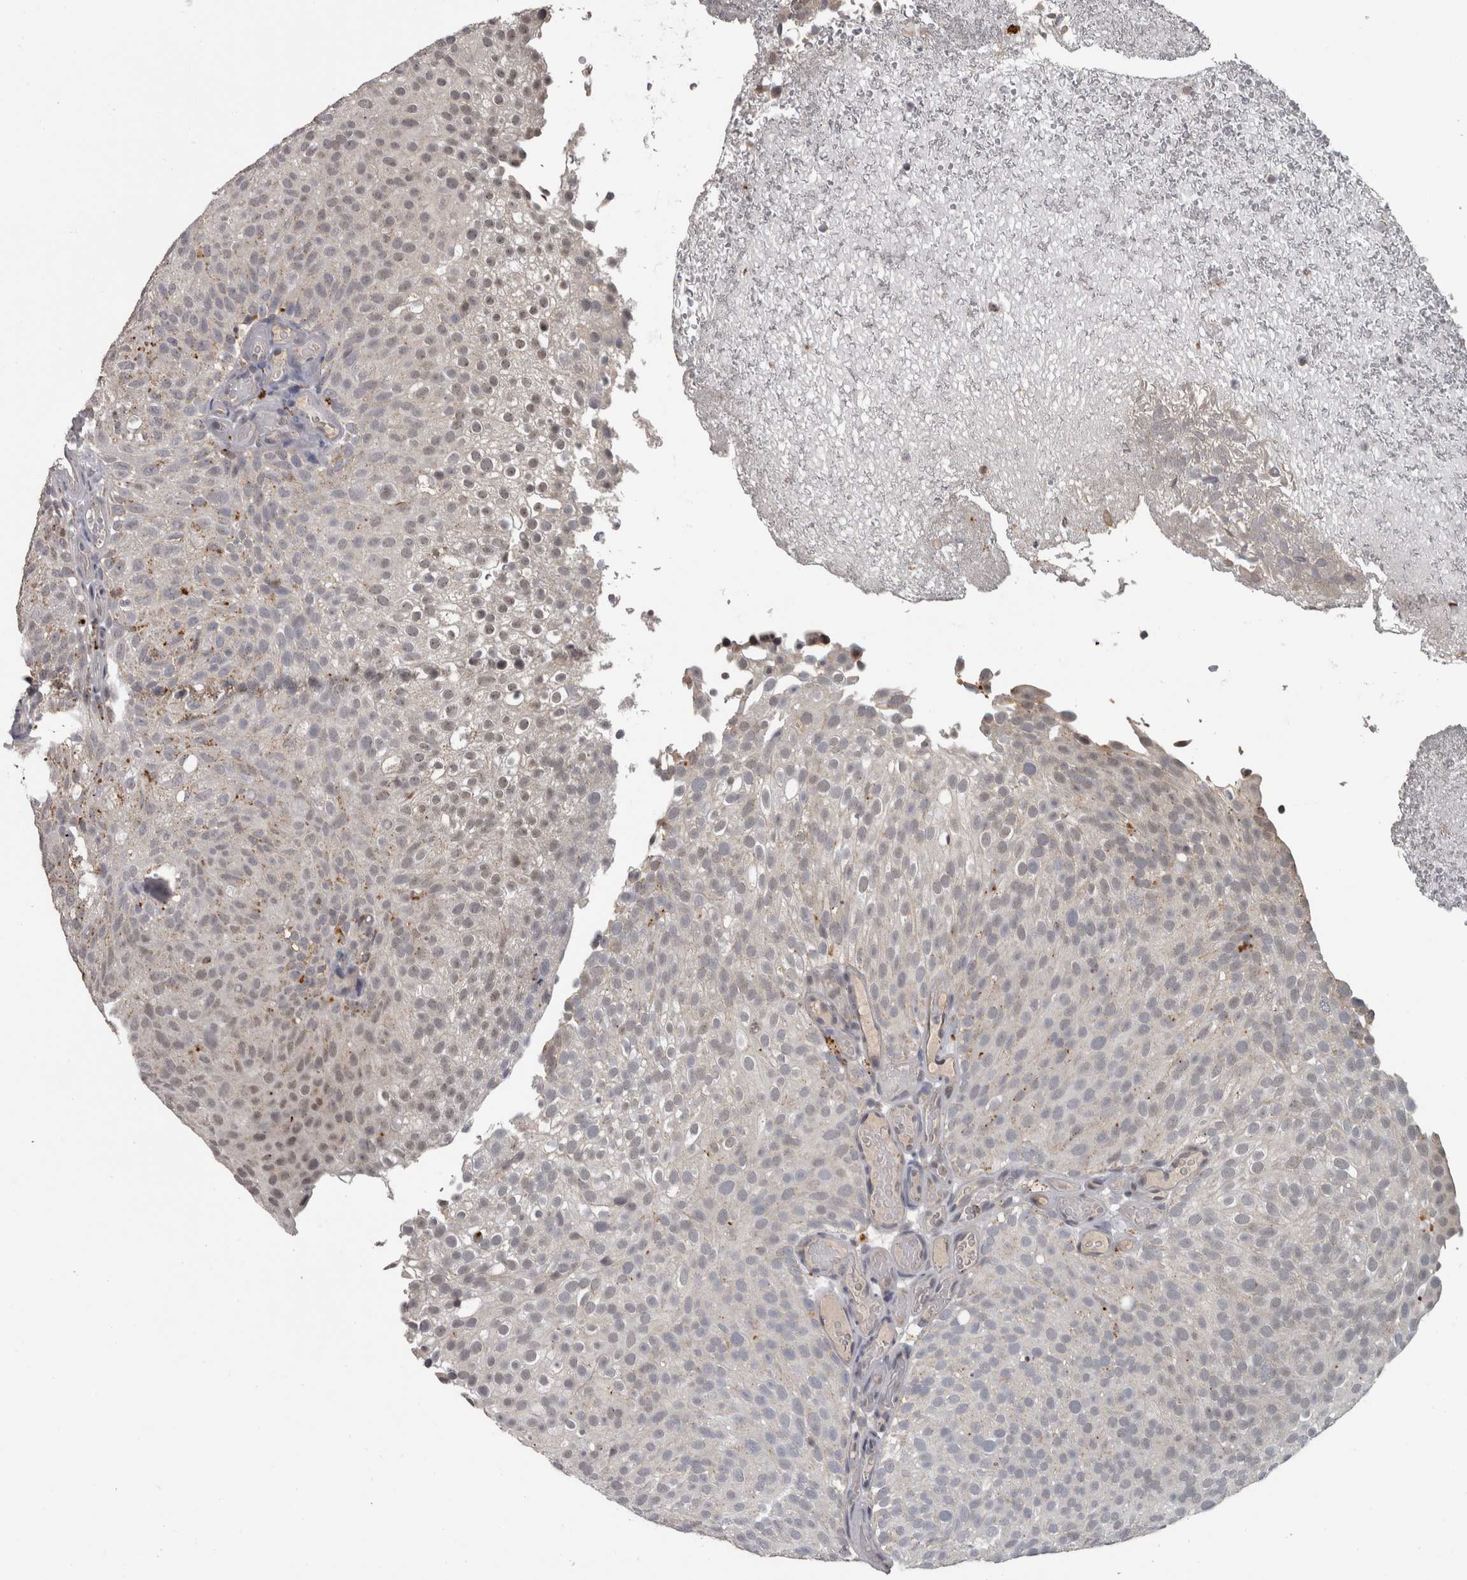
{"staining": {"intensity": "weak", "quantity": "<25%", "location": "nuclear"}, "tissue": "urothelial cancer", "cell_type": "Tumor cells", "image_type": "cancer", "snomed": [{"axis": "morphology", "description": "Urothelial carcinoma, Low grade"}, {"axis": "topography", "description": "Urinary bladder"}], "caption": "Tumor cells show no significant expression in low-grade urothelial carcinoma.", "gene": "NAAA", "patient": {"sex": "male", "age": 78}}